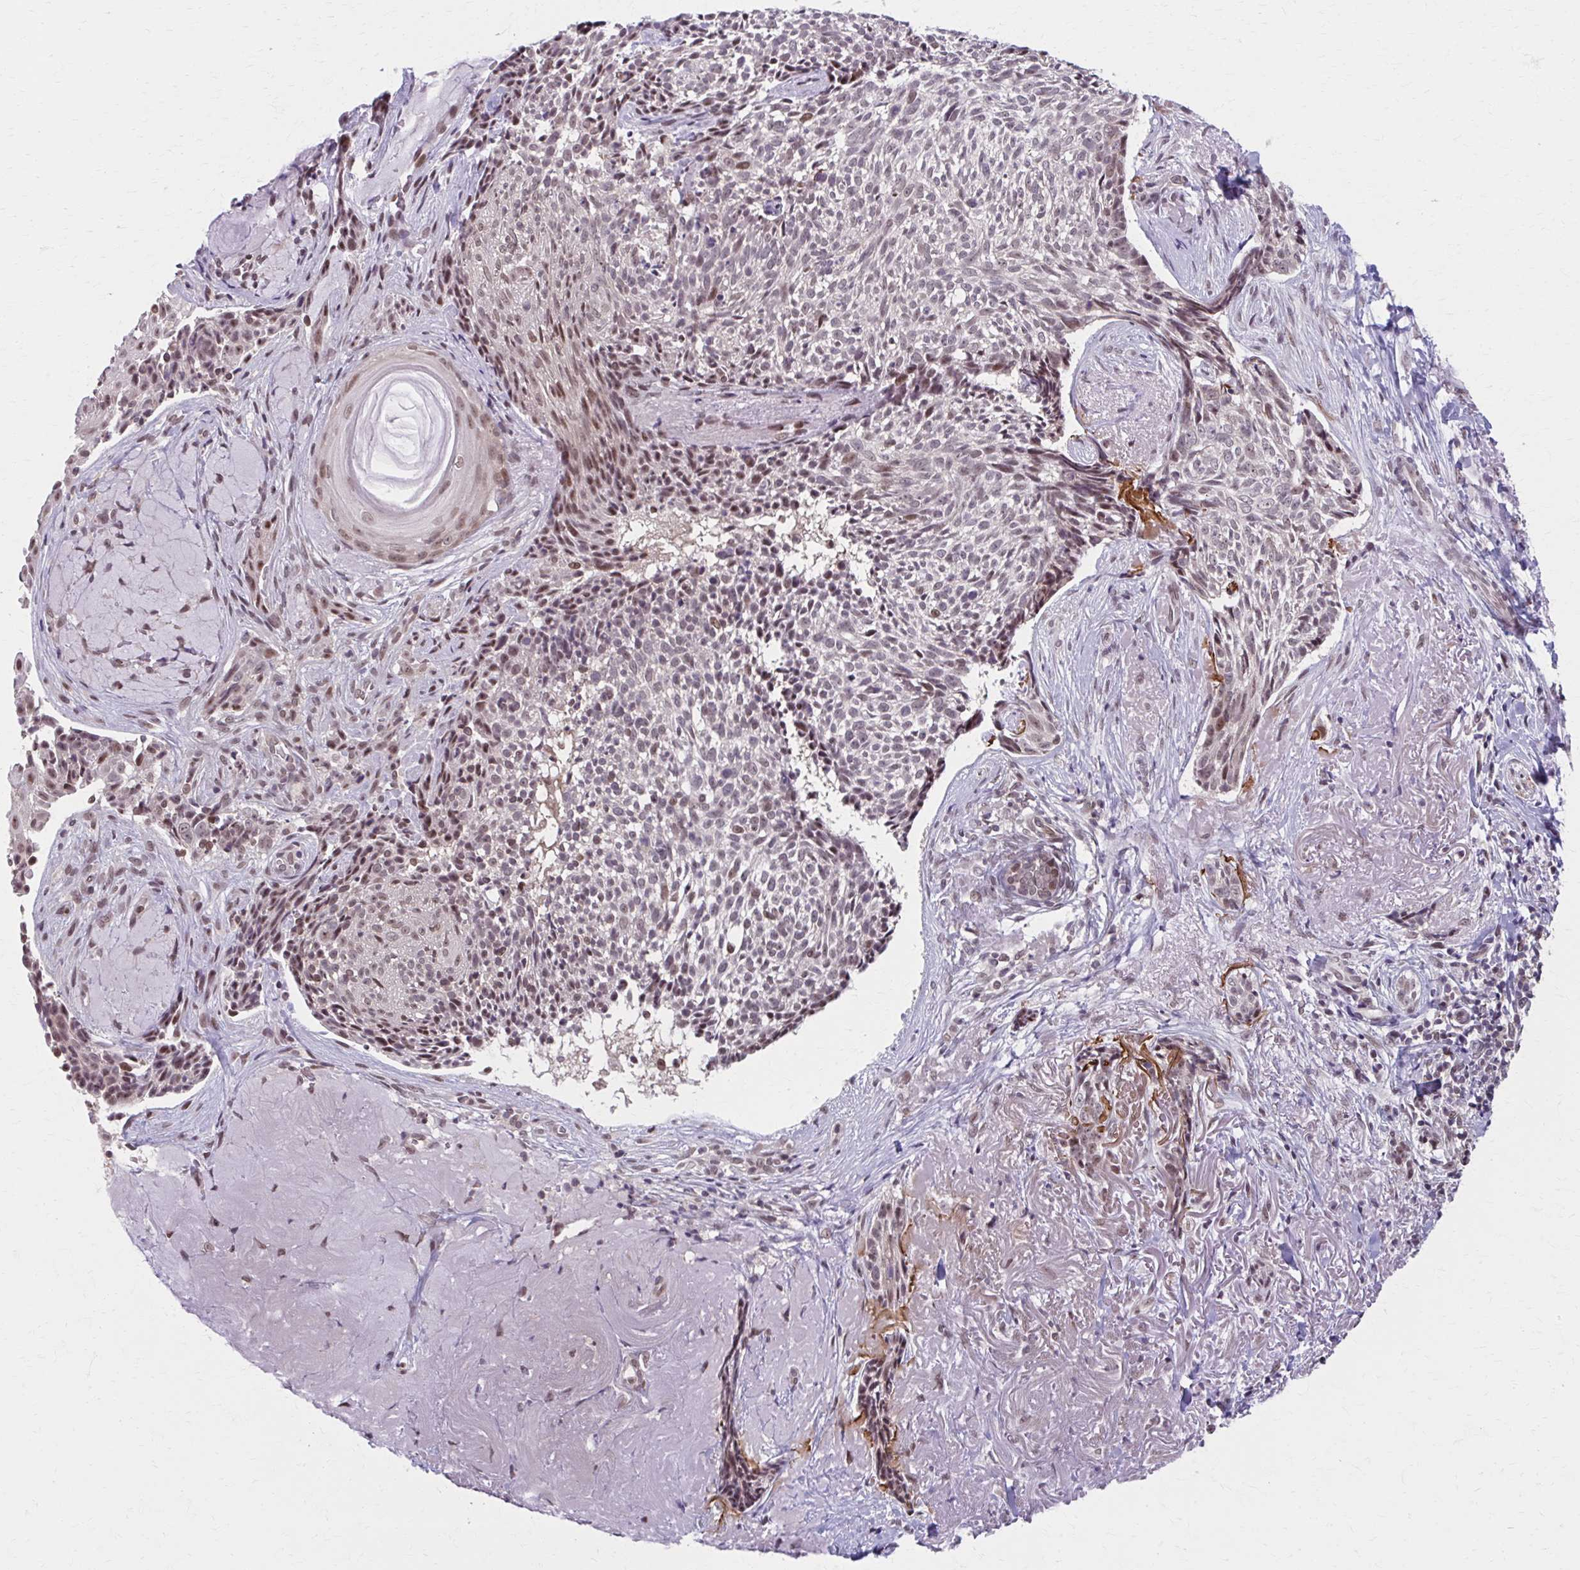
{"staining": {"intensity": "moderate", "quantity": "25%-75%", "location": "nuclear"}, "tissue": "skin cancer", "cell_type": "Tumor cells", "image_type": "cancer", "snomed": [{"axis": "morphology", "description": "Basal cell carcinoma"}, {"axis": "topography", "description": "Skin"}, {"axis": "topography", "description": "Skin of face"}], "caption": "Skin cancer (basal cell carcinoma) stained with a brown dye shows moderate nuclear positive positivity in approximately 25%-75% of tumor cells.", "gene": "SETBP1", "patient": {"sex": "female", "age": 95}}